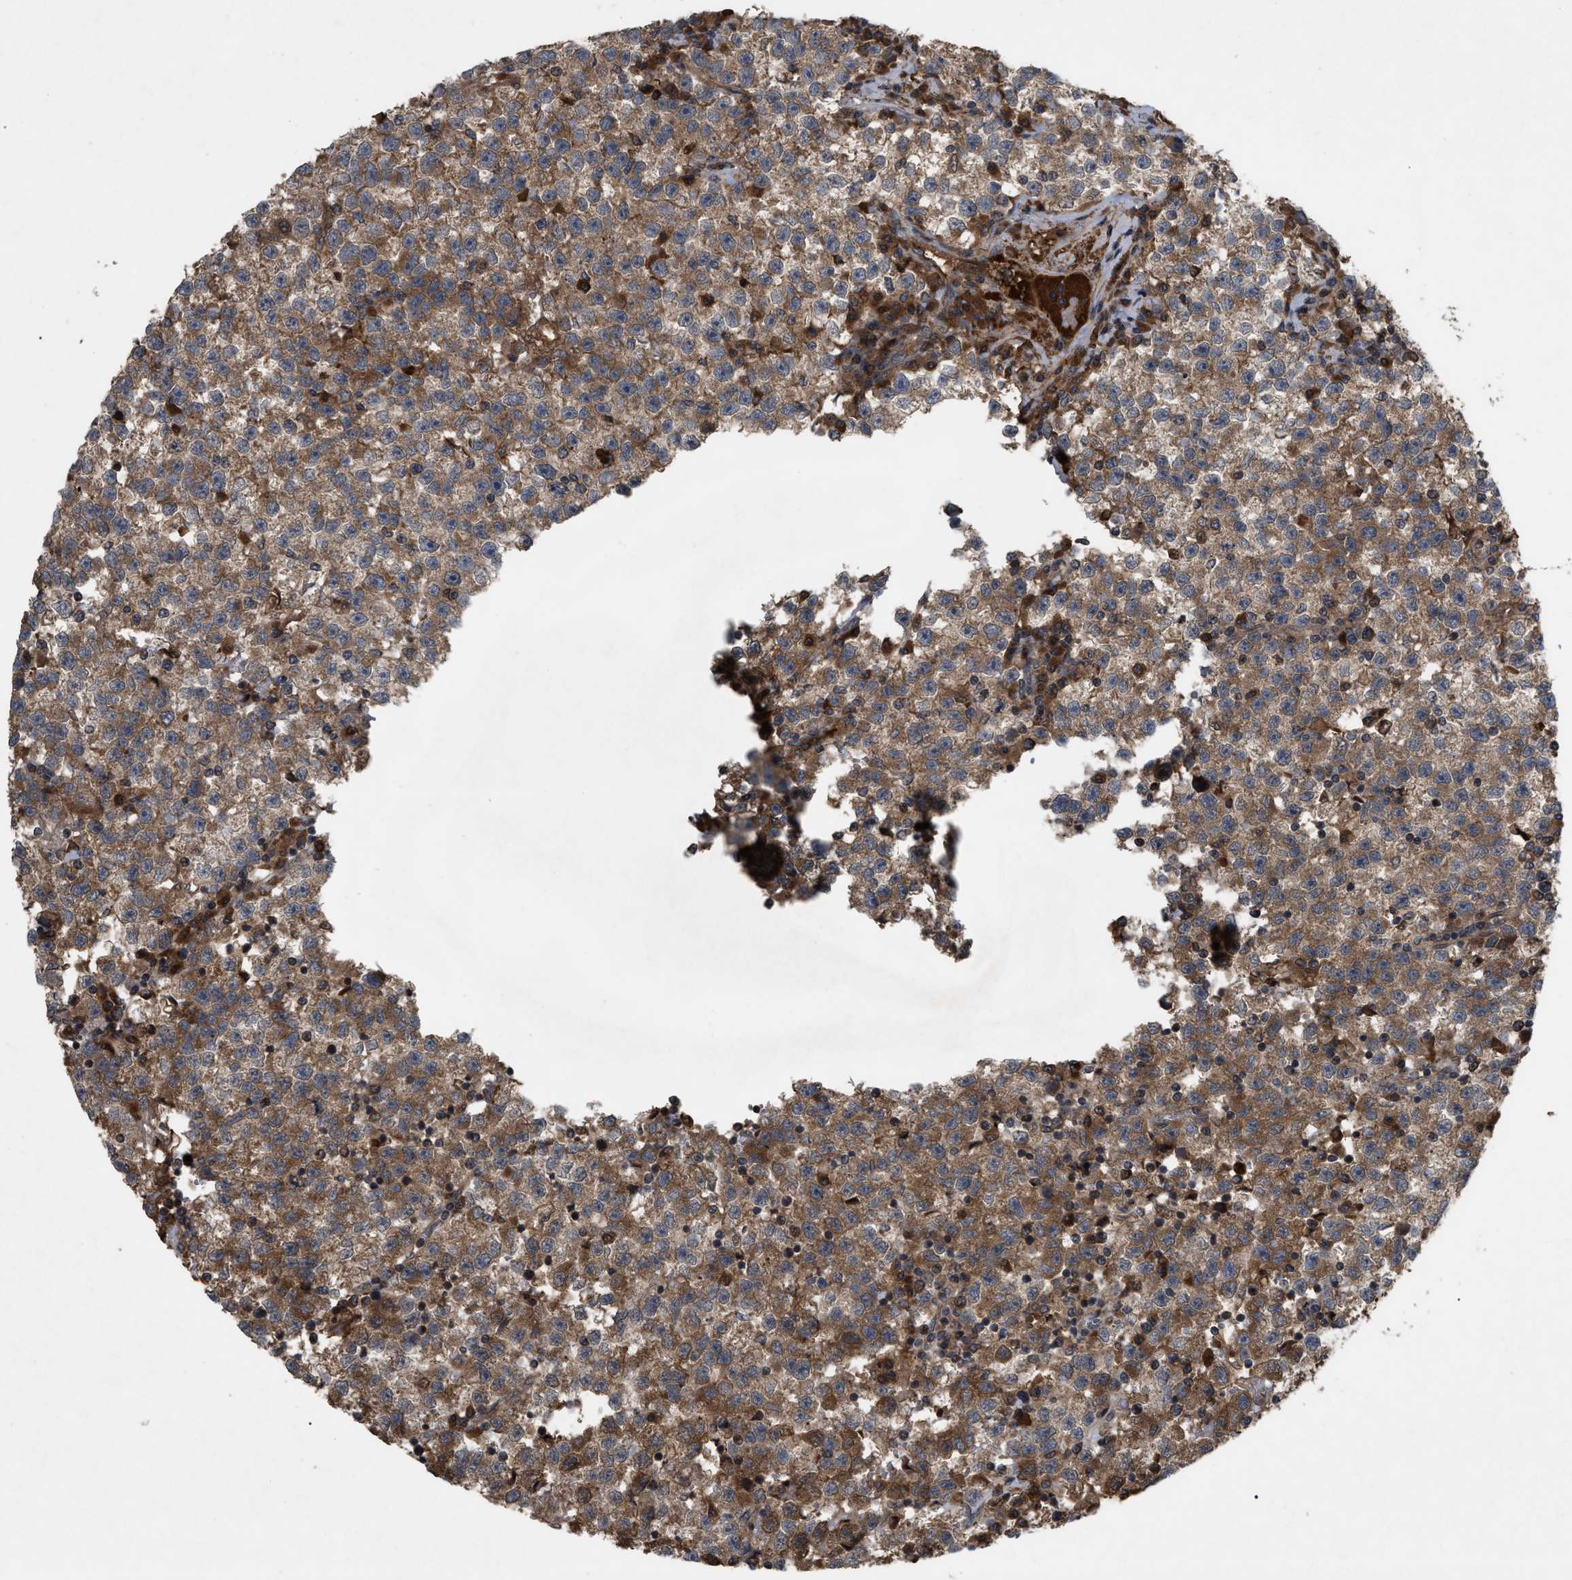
{"staining": {"intensity": "moderate", "quantity": ">75%", "location": "cytoplasmic/membranous"}, "tissue": "testis cancer", "cell_type": "Tumor cells", "image_type": "cancer", "snomed": [{"axis": "morphology", "description": "Seminoma, NOS"}, {"axis": "topography", "description": "Testis"}], "caption": "Protein expression analysis of testis seminoma displays moderate cytoplasmic/membranous staining in approximately >75% of tumor cells.", "gene": "RAB2A", "patient": {"sex": "male", "age": 22}}